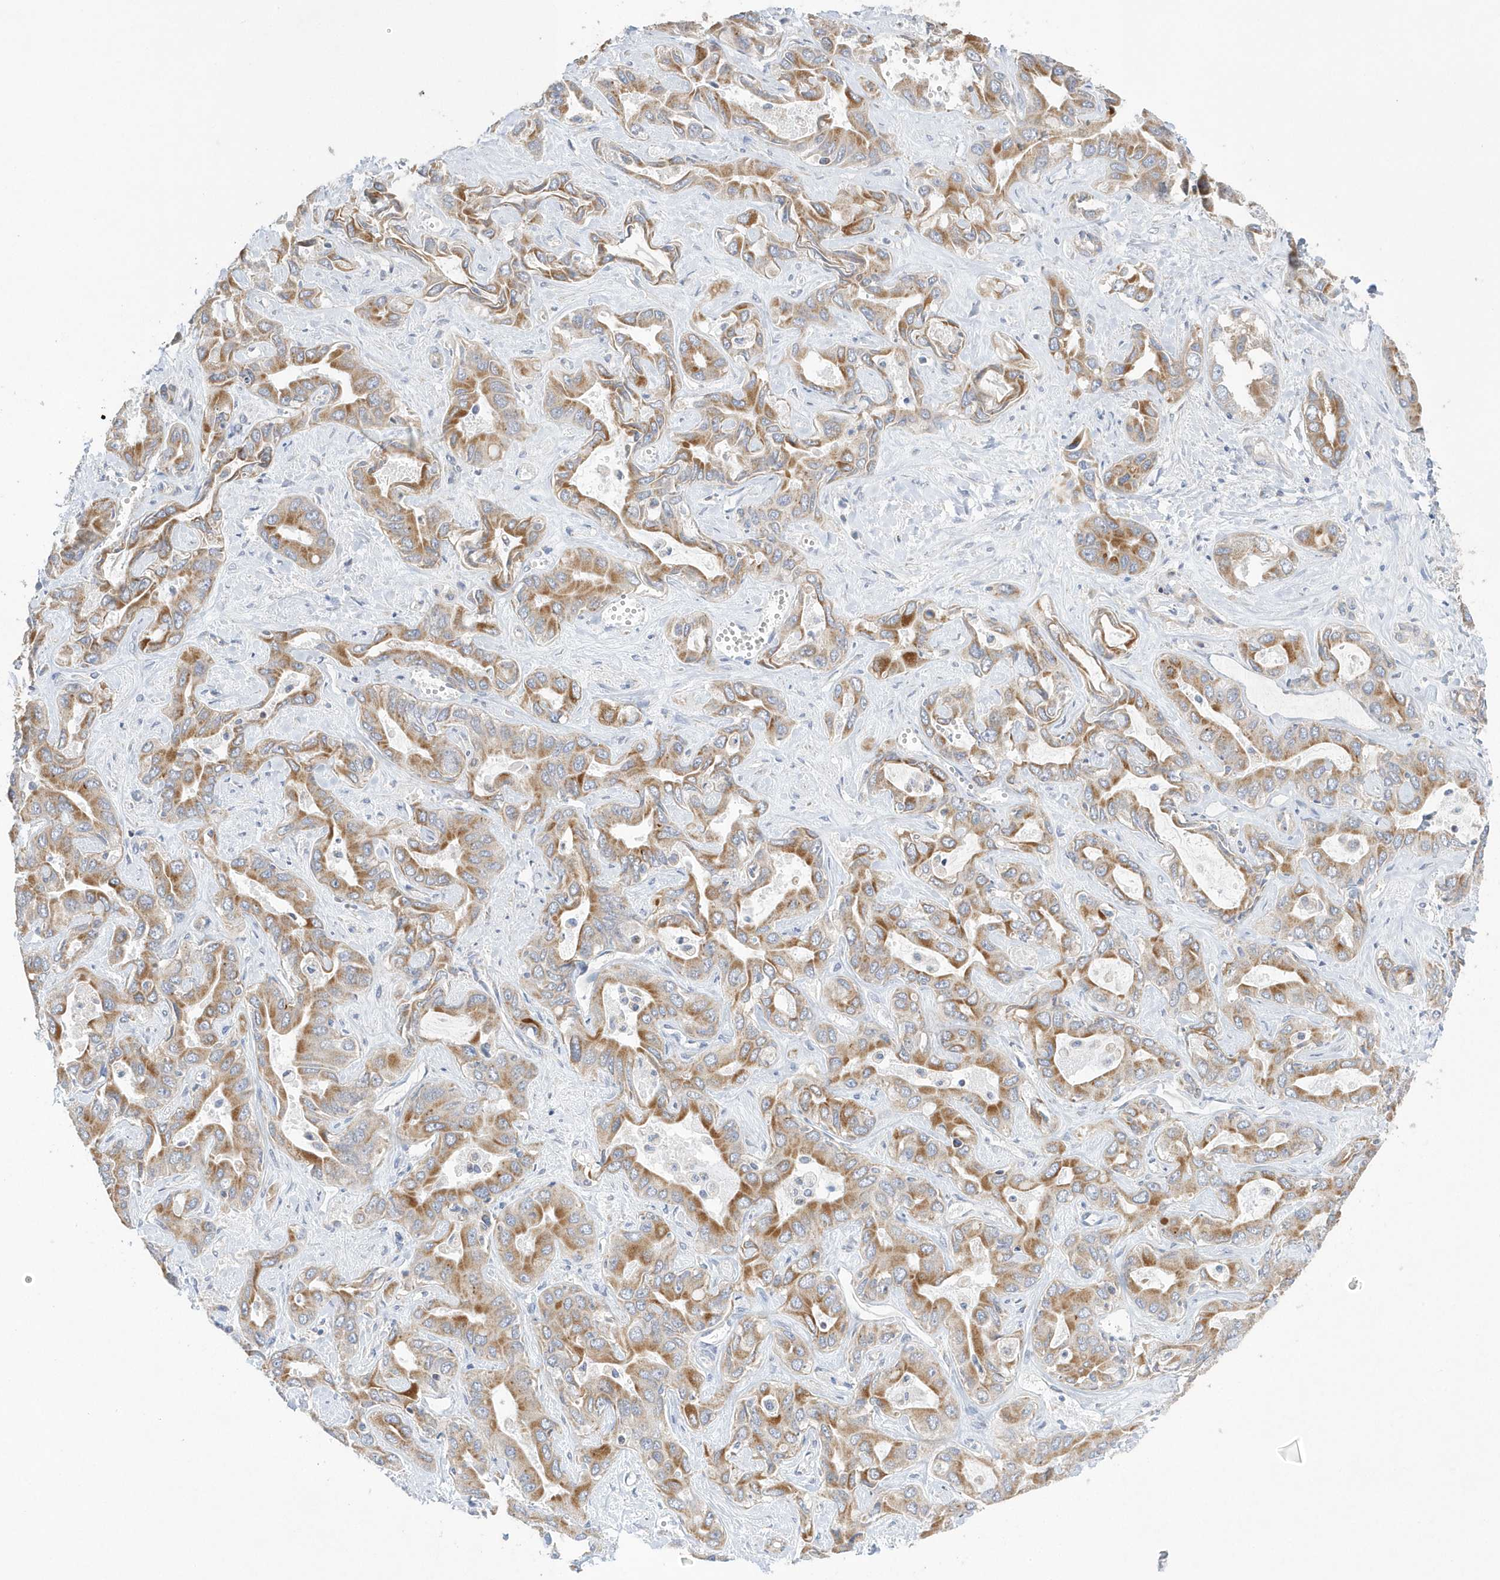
{"staining": {"intensity": "moderate", "quantity": ">75%", "location": "cytoplasmic/membranous"}, "tissue": "liver cancer", "cell_type": "Tumor cells", "image_type": "cancer", "snomed": [{"axis": "morphology", "description": "Cholangiocarcinoma"}, {"axis": "topography", "description": "Liver"}], "caption": "Immunohistochemistry (IHC) photomicrograph of neoplastic tissue: liver cancer stained using immunohistochemistry reveals medium levels of moderate protein expression localized specifically in the cytoplasmic/membranous of tumor cells, appearing as a cytoplasmic/membranous brown color.", "gene": "SPATA5", "patient": {"sex": "female", "age": 52}}